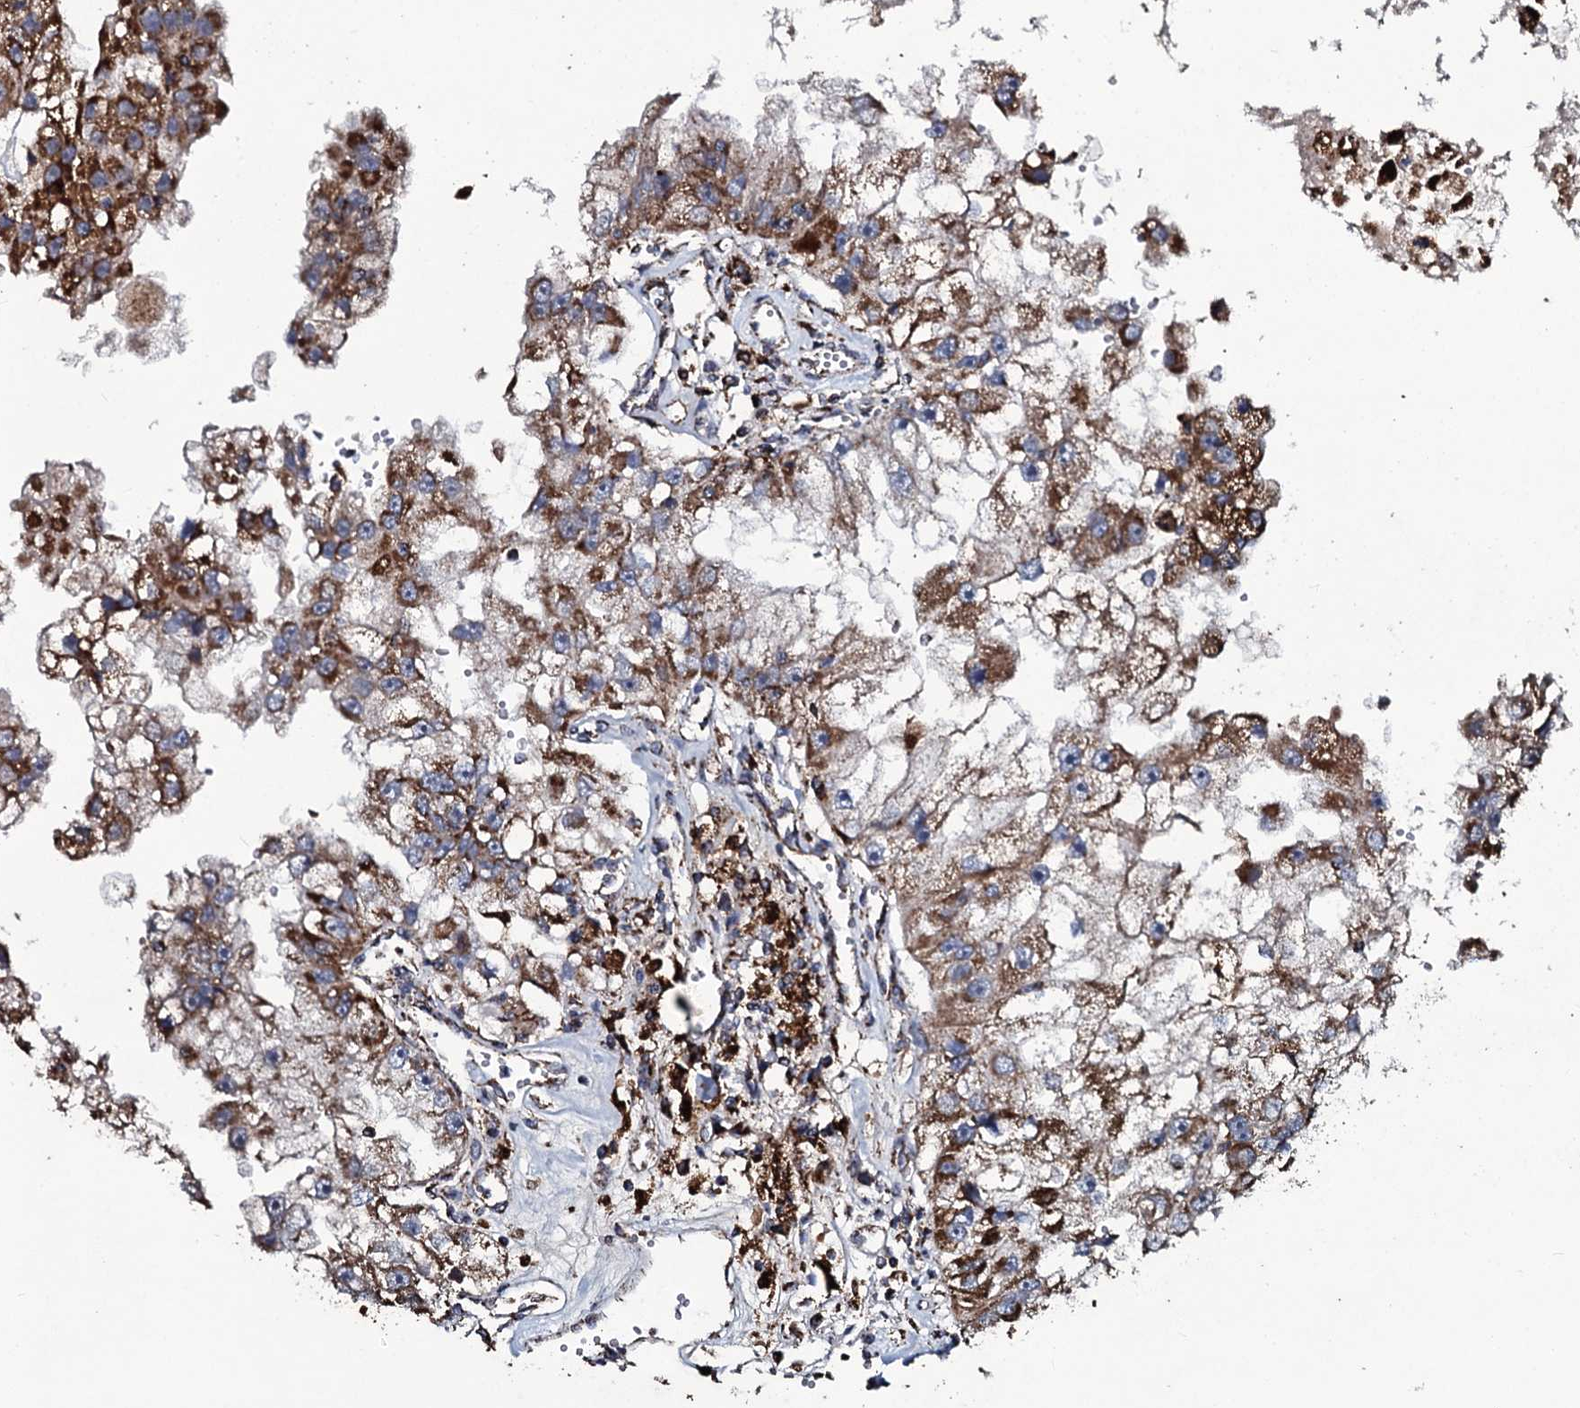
{"staining": {"intensity": "moderate", "quantity": ">75%", "location": "cytoplasmic/membranous"}, "tissue": "renal cancer", "cell_type": "Tumor cells", "image_type": "cancer", "snomed": [{"axis": "morphology", "description": "Adenocarcinoma, NOS"}, {"axis": "topography", "description": "Kidney"}], "caption": "Immunohistochemistry (DAB) staining of human renal adenocarcinoma exhibits moderate cytoplasmic/membranous protein positivity in about >75% of tumor cells.", "gene": "DYNC2I2", "patient": {"sex": "male", "age": 63}}